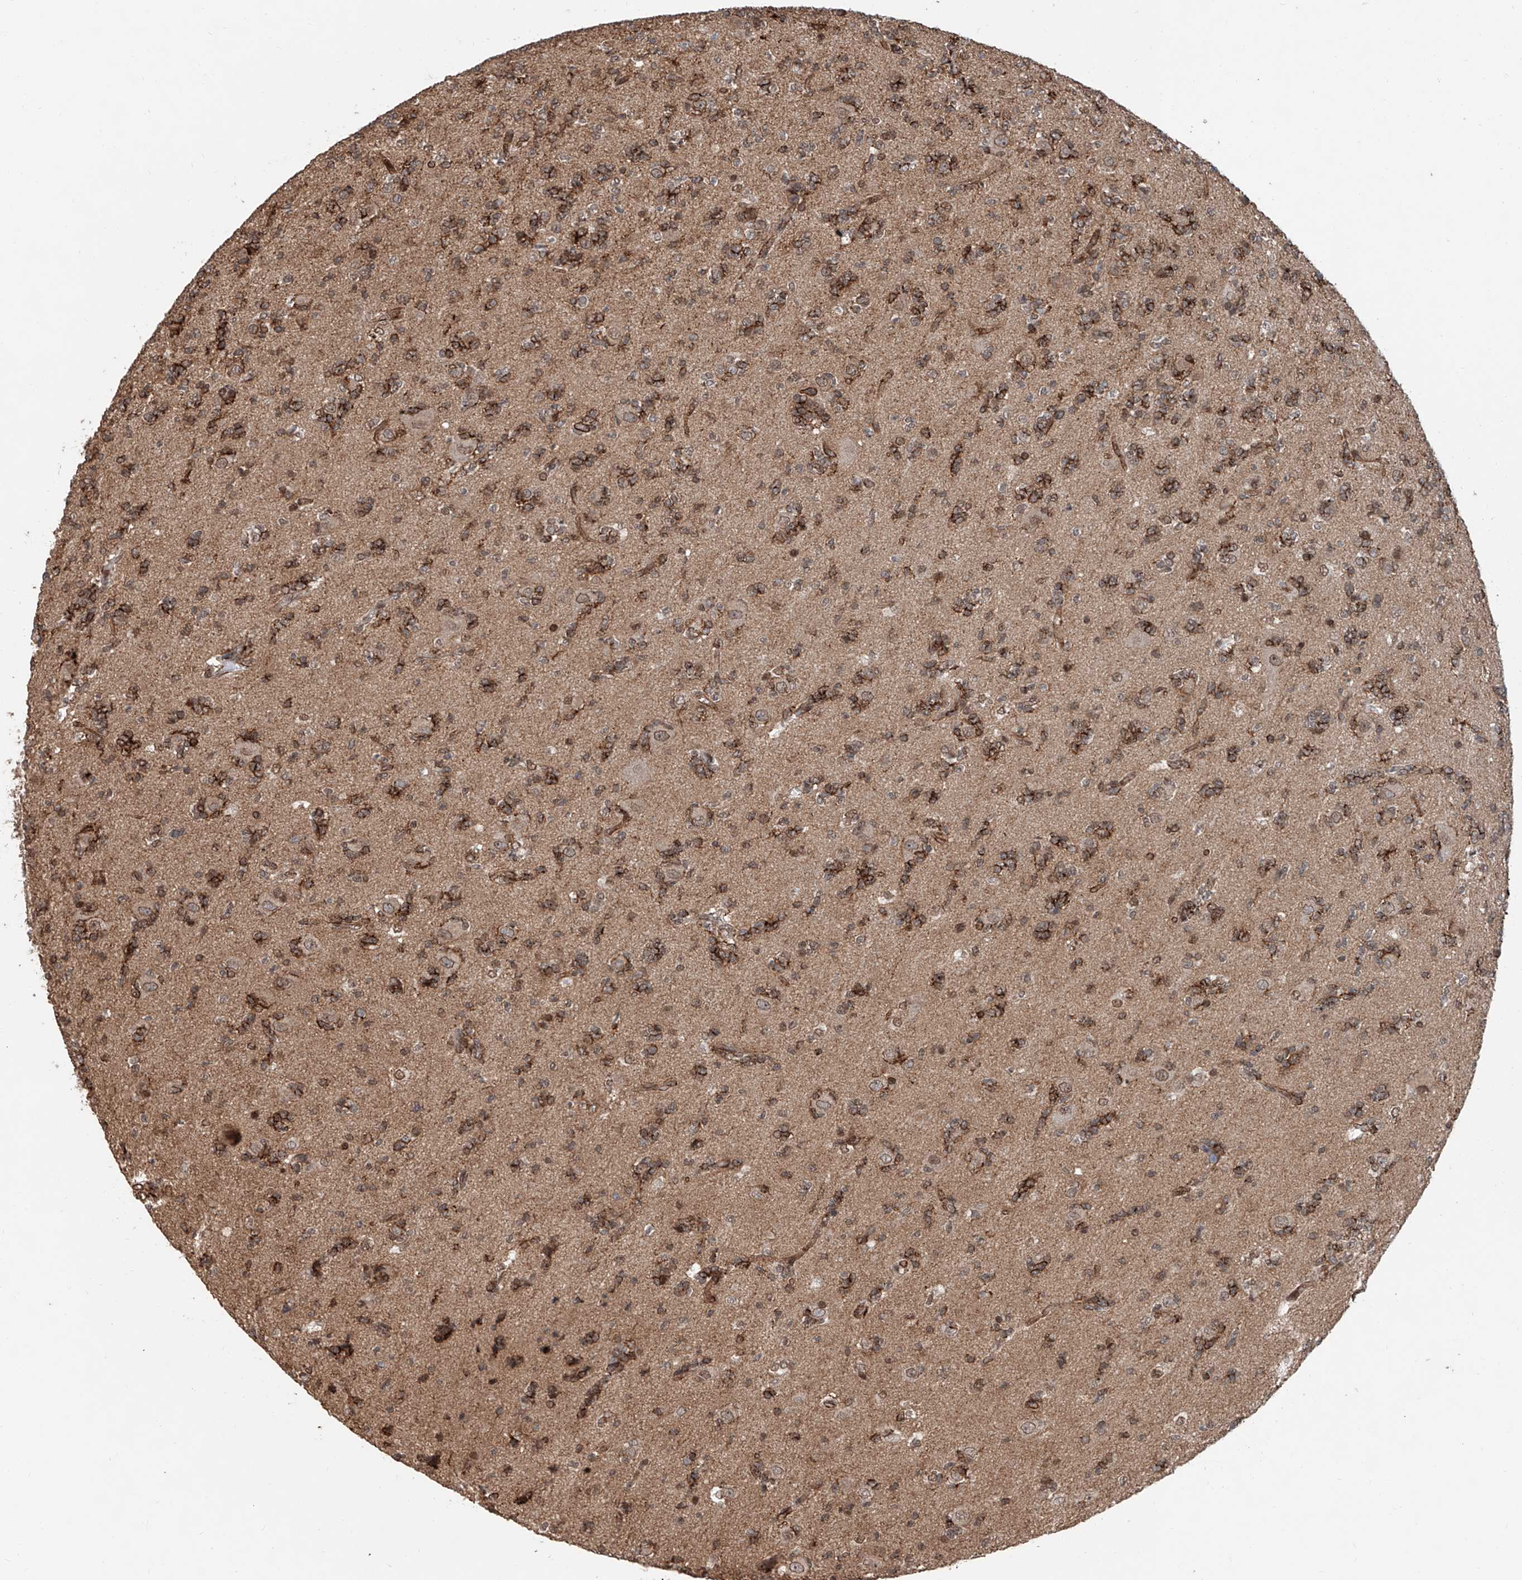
{"staining": {"intensity": "weak", "quantity": "25%-75%", "location": "nuclear"}, "tissue": "glioma", "cell_type": "Tumor cells", "image_type": "cancer", "snomed": [{"axis": "morphology", "description": "Glioma, malignant, High grade"}, {"axis": "topography", "description": "Brain"}], "caption": "Tumor cells demonstrate low levels of weak nuclear positivity in approximately 25%-75% of cells in glioma.", "gene": "SDE2", "patient": {"sex": "female", "age": 62}}